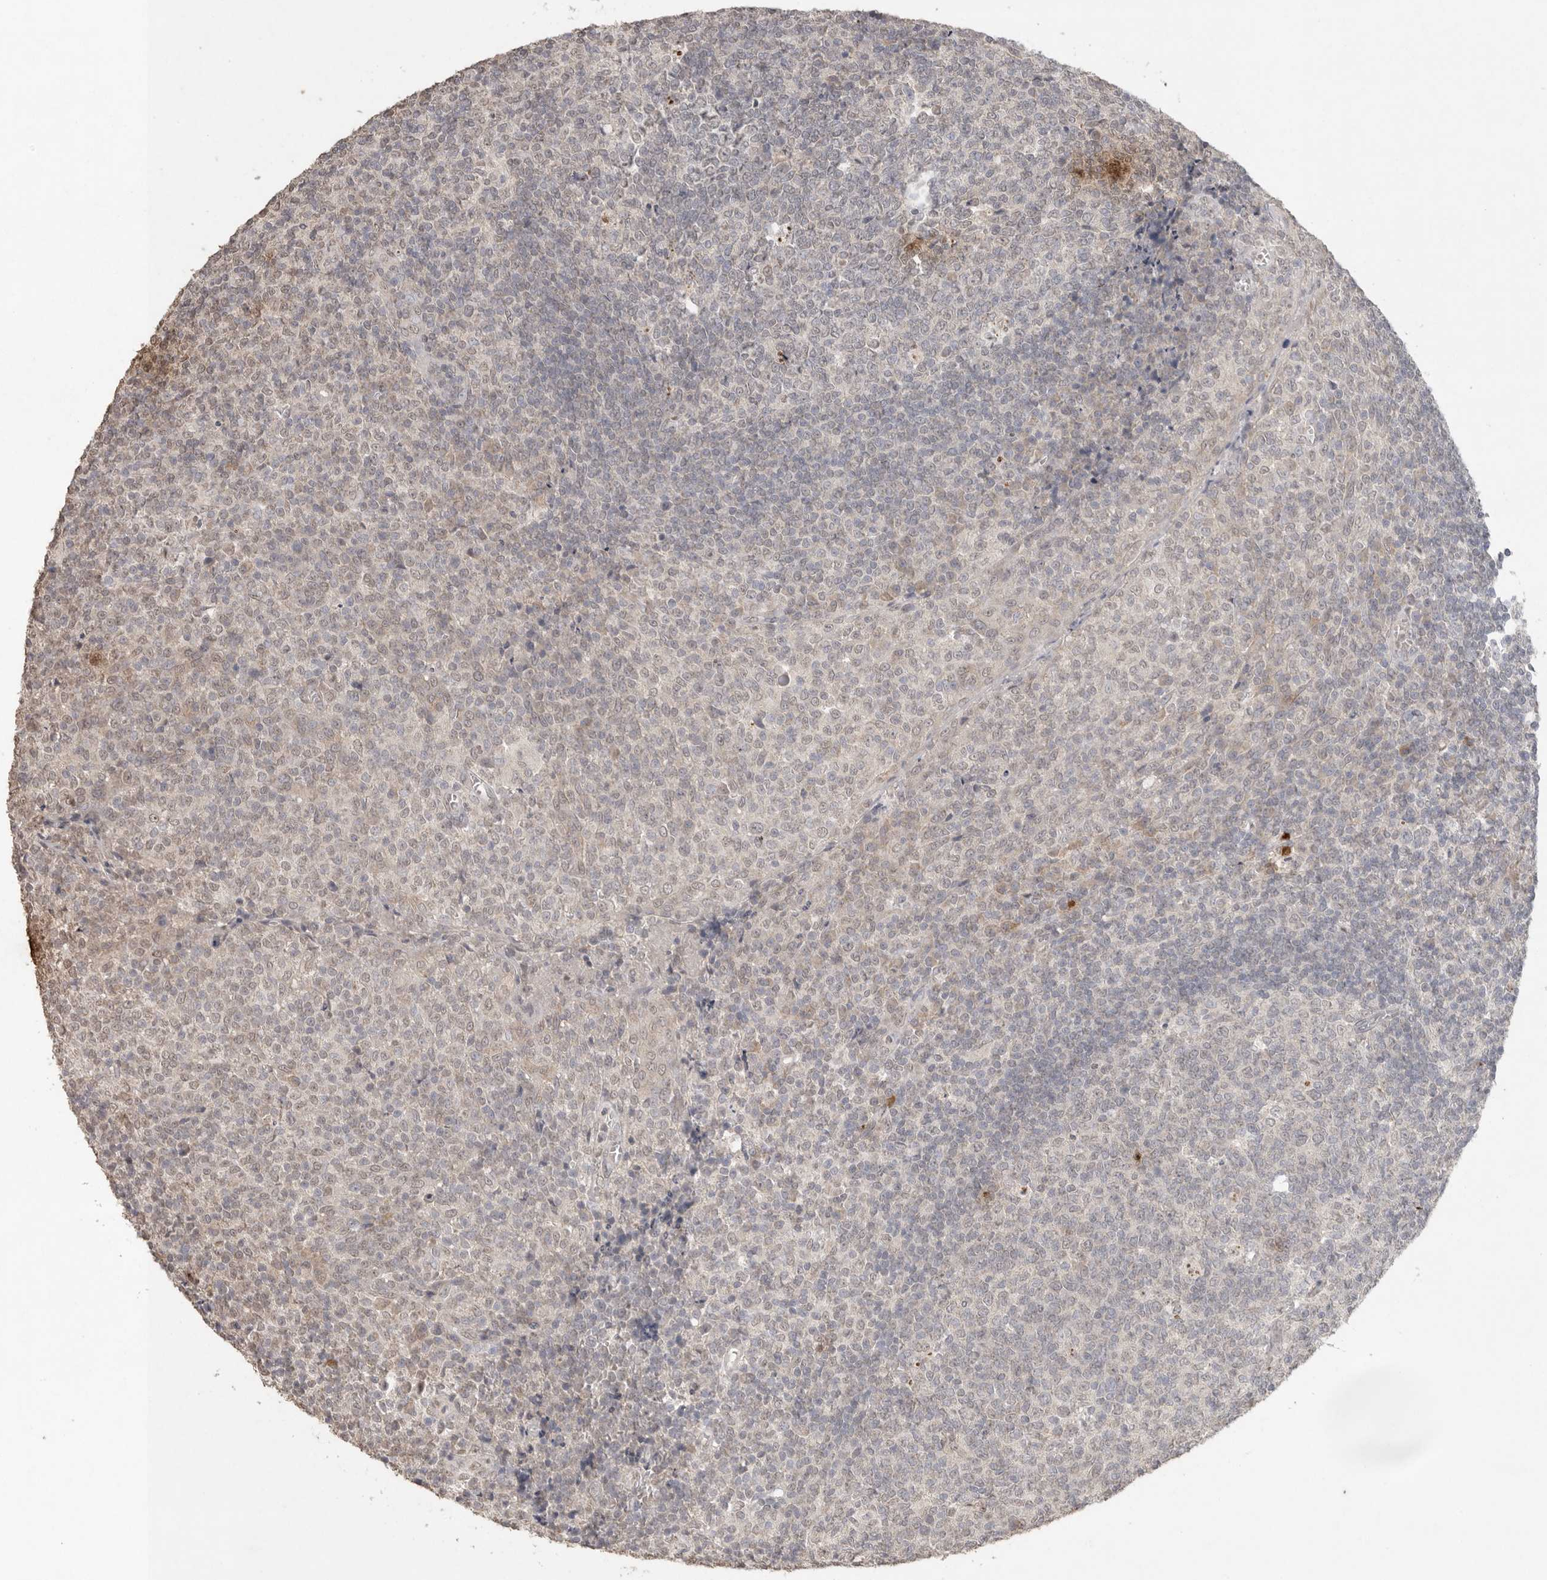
{"staining": {"intensity": "negative", "quantity": "none", "location": "none"}, "tissue": "tonsil", "cell_type": "Germinal center cells", "image_type": "normal", "snomed": [{"axis": "morphology", "description": "Normal tissue, NOS"}, {"axis": "topography", "description": "Tonsil"}], "caption": "Immunohistochemistry (IHC) of unremarkable human tonsil displays no expression in germinal center cells. The staining is performed using DAB (3,3'-diaminobenzidine) brown chromogen with nuclei counter-stained in using hematoxylin.", "gene": "KLK5", "patient": {"sex": "female", "age": 19}}